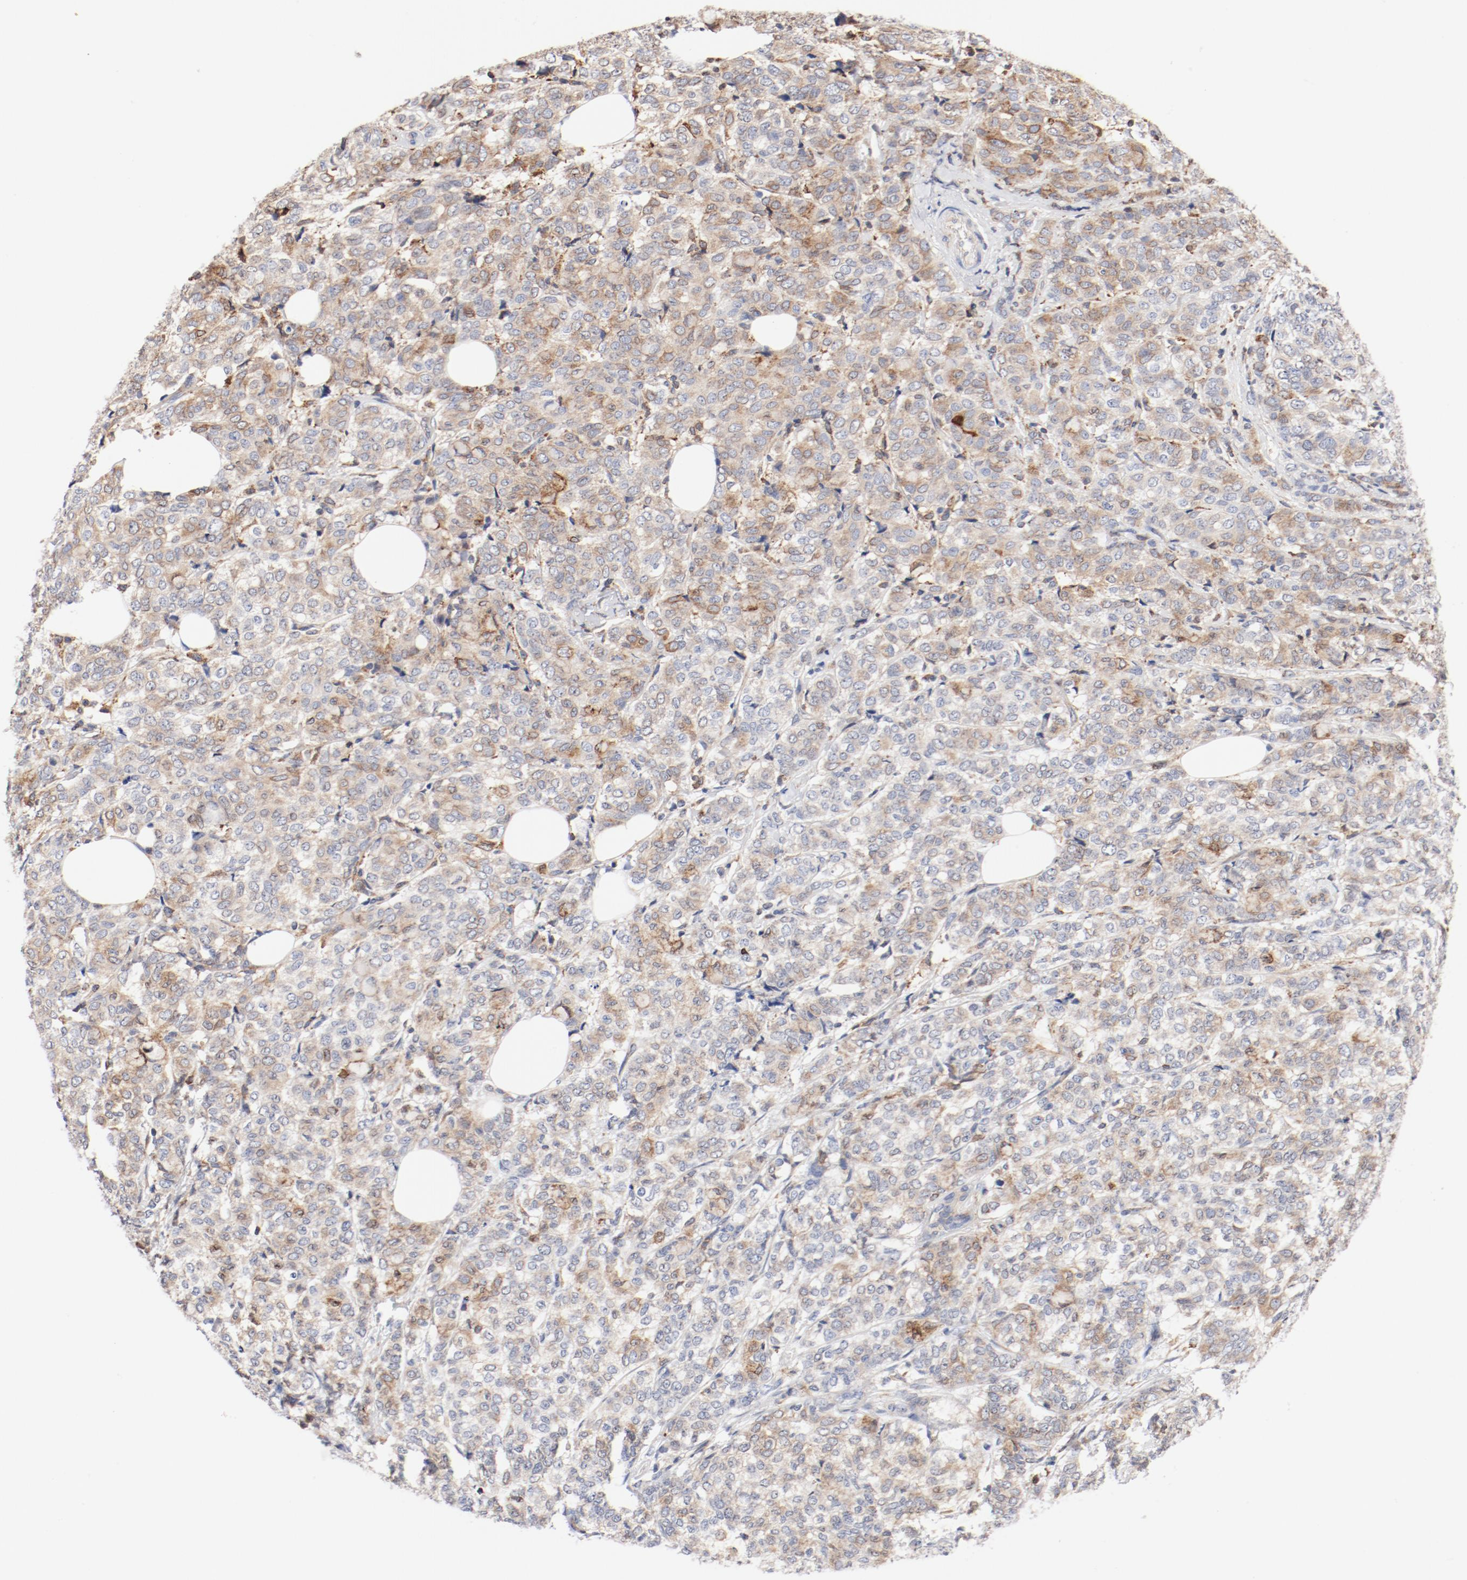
{"staining": {"intensity": "moderate", "quantity": "25%-75%", "location": "cytoplasmic/membranous"}, "tissue": "breast cancer", "cell_type": "Tumor cells", "image_type": "cancer", "snomed": [{"axis": "morphology", "description": "Lobular carcinoma"}, {"axis": "topography", "description": "Breast"}], "caption": "Breast cancer (lobular carcinoma) stained for a protein shows moderate cytoplasmic/membranous positivity in tumor cells.", "gene": "PDPK1", "patient": {"sex": "female", "age": 60}}